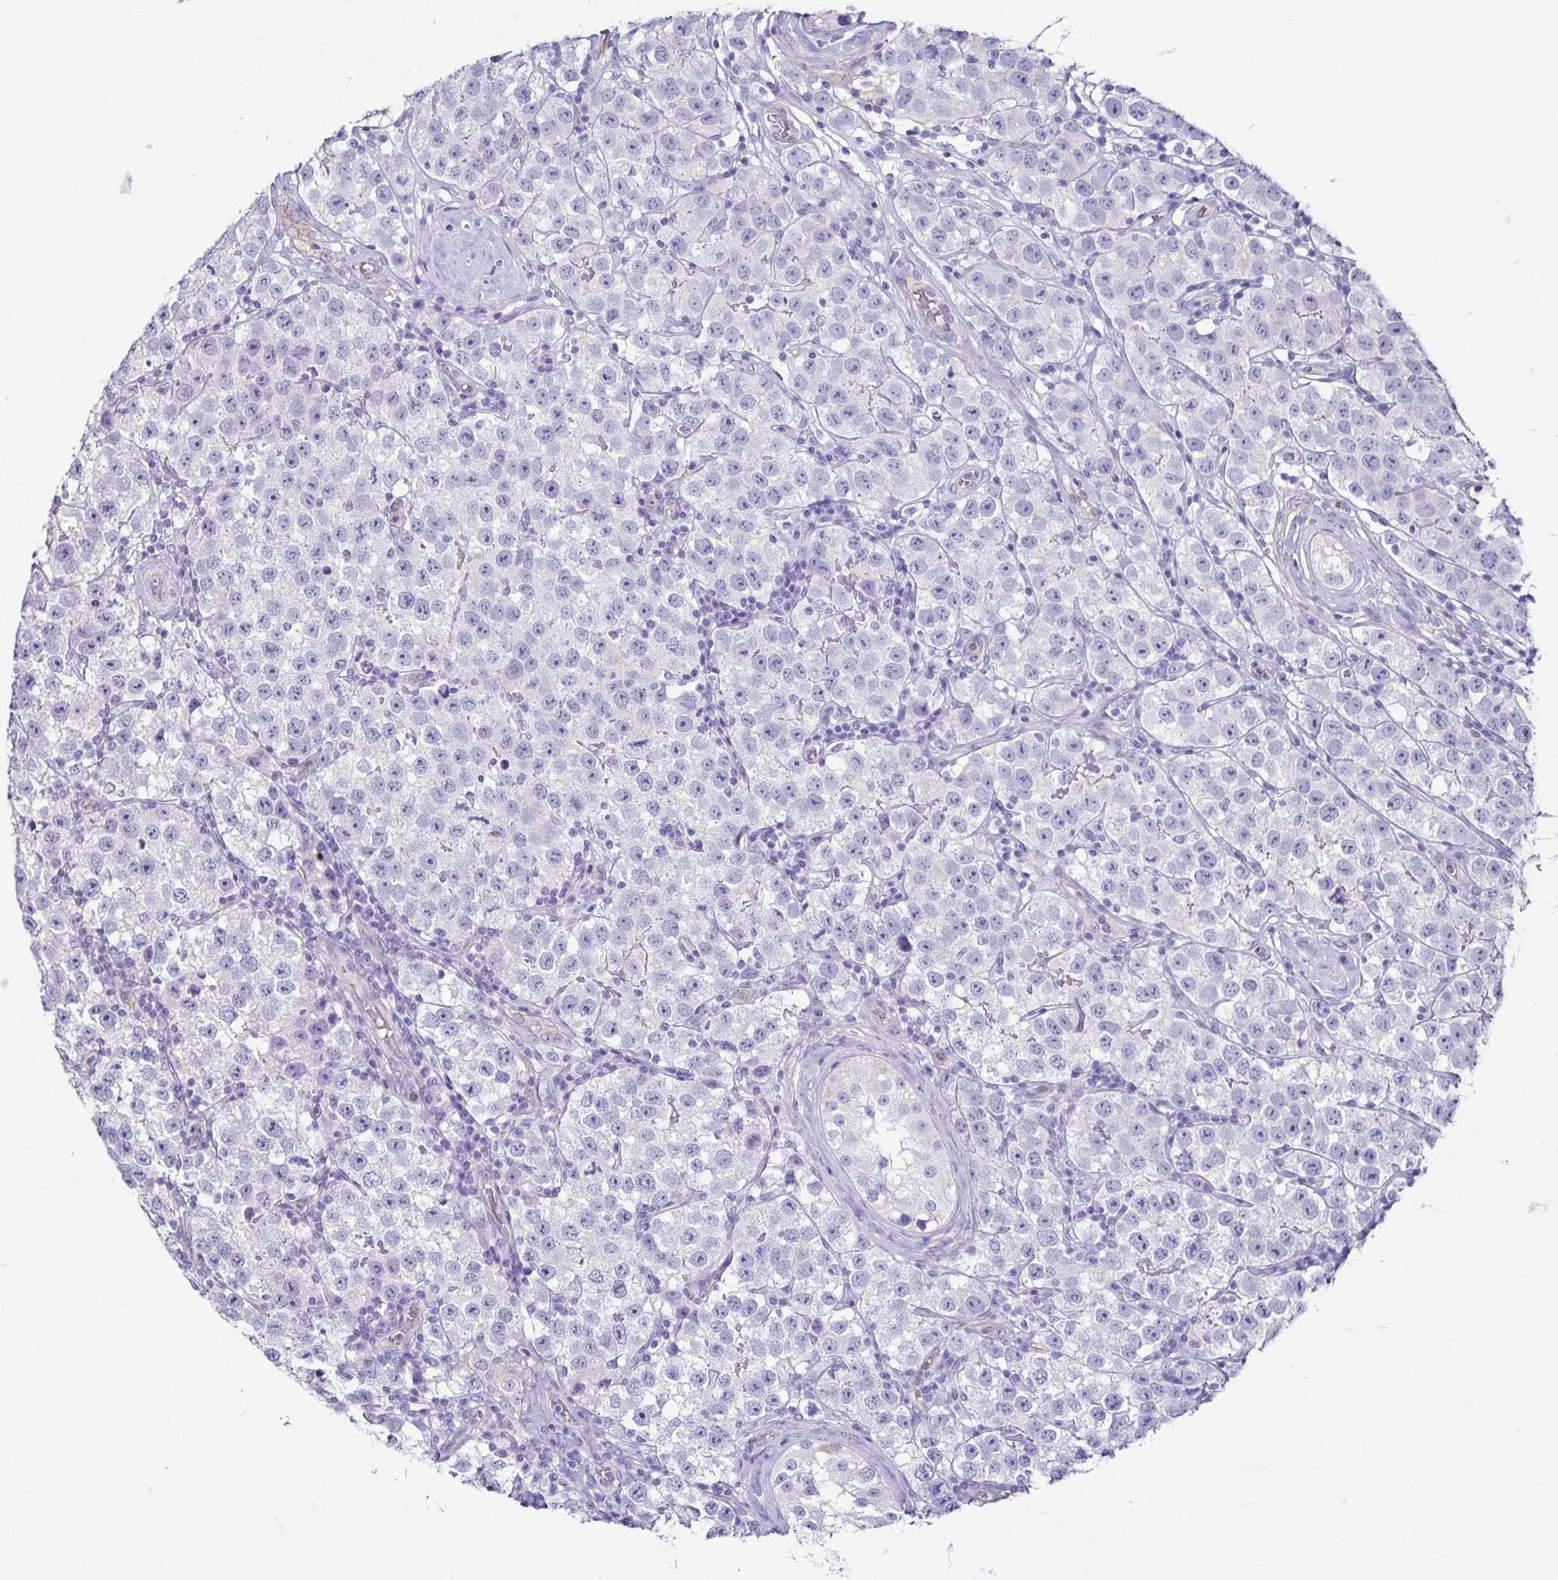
{"staining": {"intensity": "negative", "quantity": "none", "location": "none"}, "tissue": "testis cancer", "cell_type": "Tumor cells", "image_type": "cancer", "snomed": [{"axis": "morphology", "description": "Seminoma, NOS"}, {"axis": "topography", "description": "Testis"}], "caption": "Tumor cells are negative for protein expression in human testis cancer (seminoma).", "gene": "CASP14", "patient": {"sex": "male", "age": 34}}